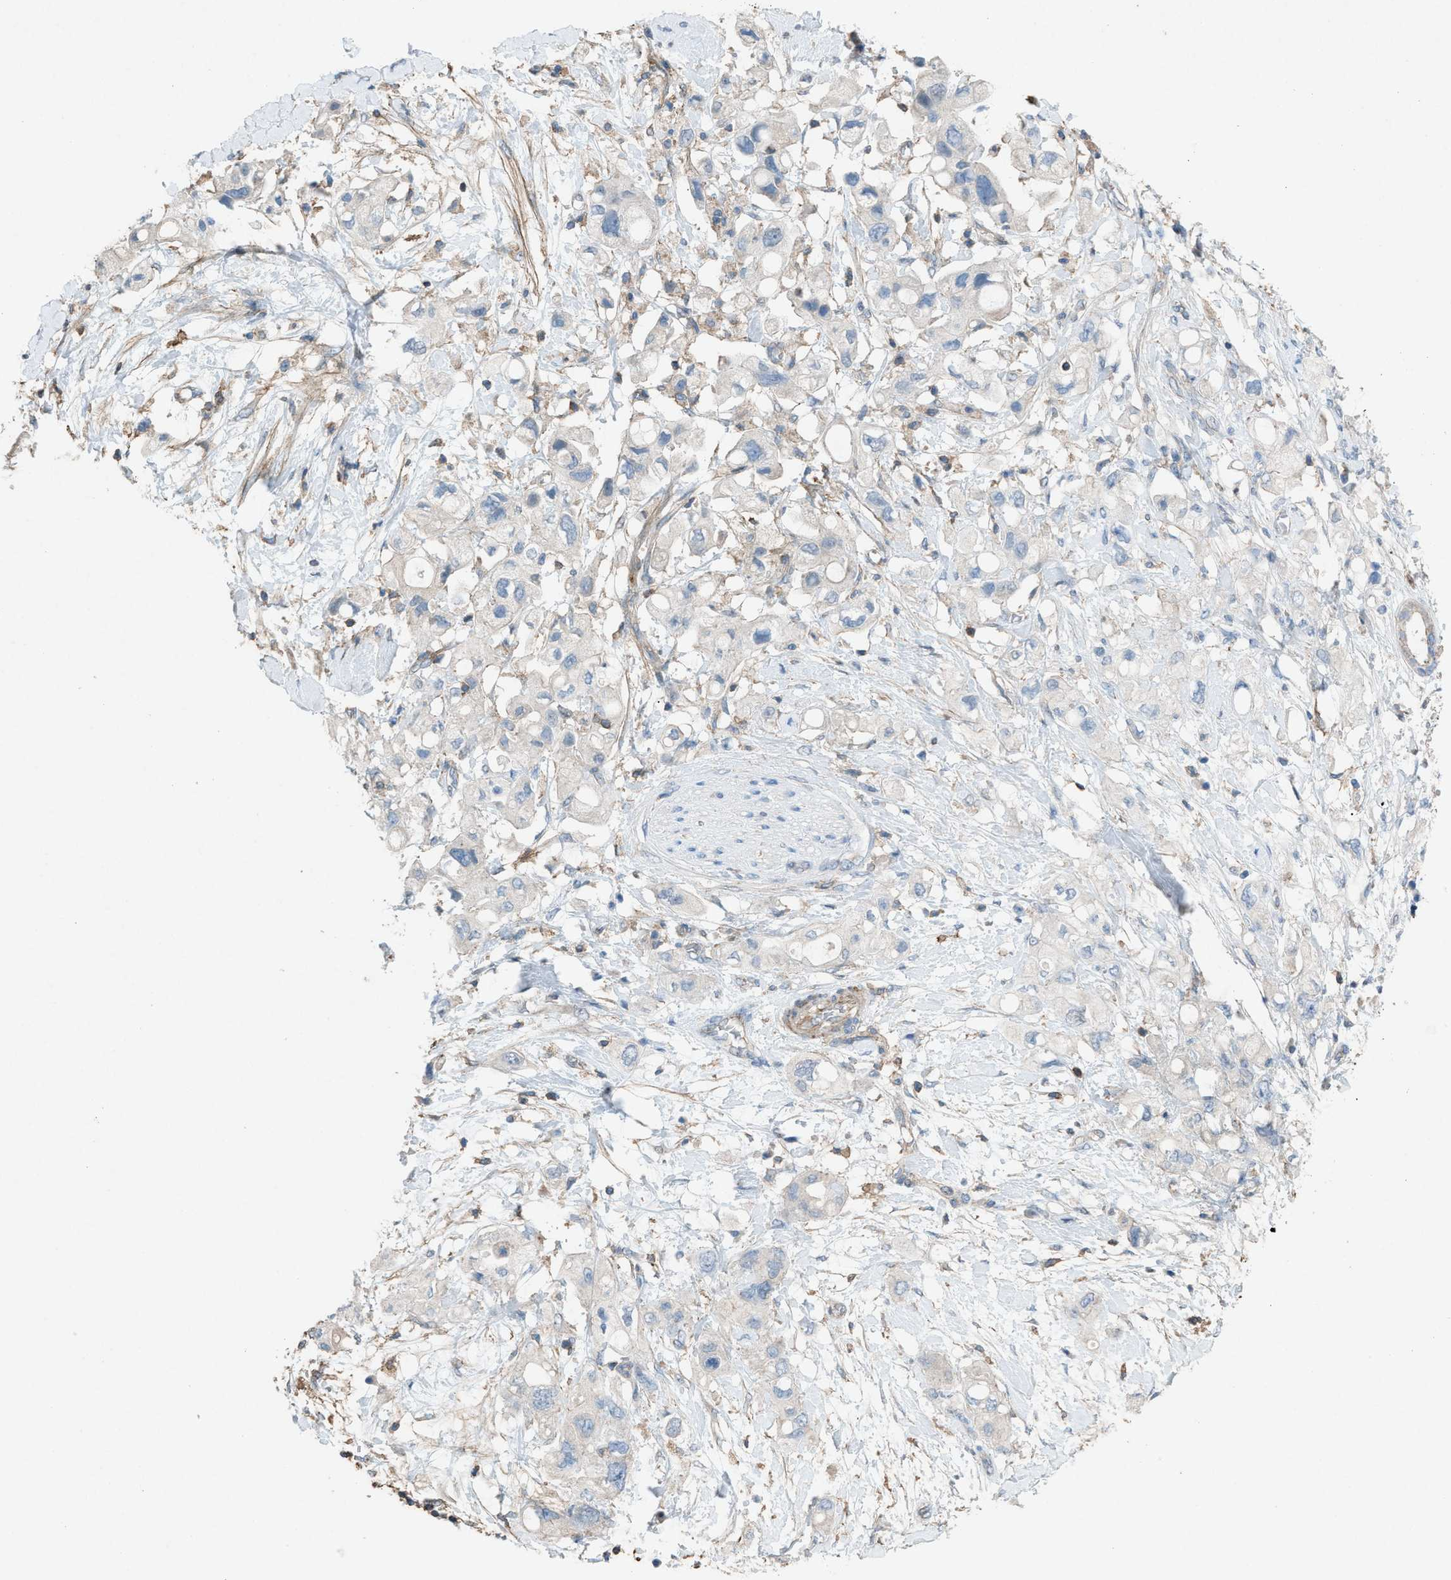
{"staining": {"intensity": "negative", "quantity": "none", "location": "none"}, "tissue": "pancreatic cancer", "cell_type": "Tumor cells", "image_type": "cancer", "snomed": [{"axis": "morphology", "description": "Adenocarcinoma, NOS"}, {"axis": "topography", "description": "Pancreas"}], "caption": "Immunohistochemistry (IHC) micrograph of adenocarcinoma (pancreatic) stained for a protein (brown), which displays no expression in tumor cells.", "gene": "NCK2", "patient": {"sex": "female", "age": 56}}